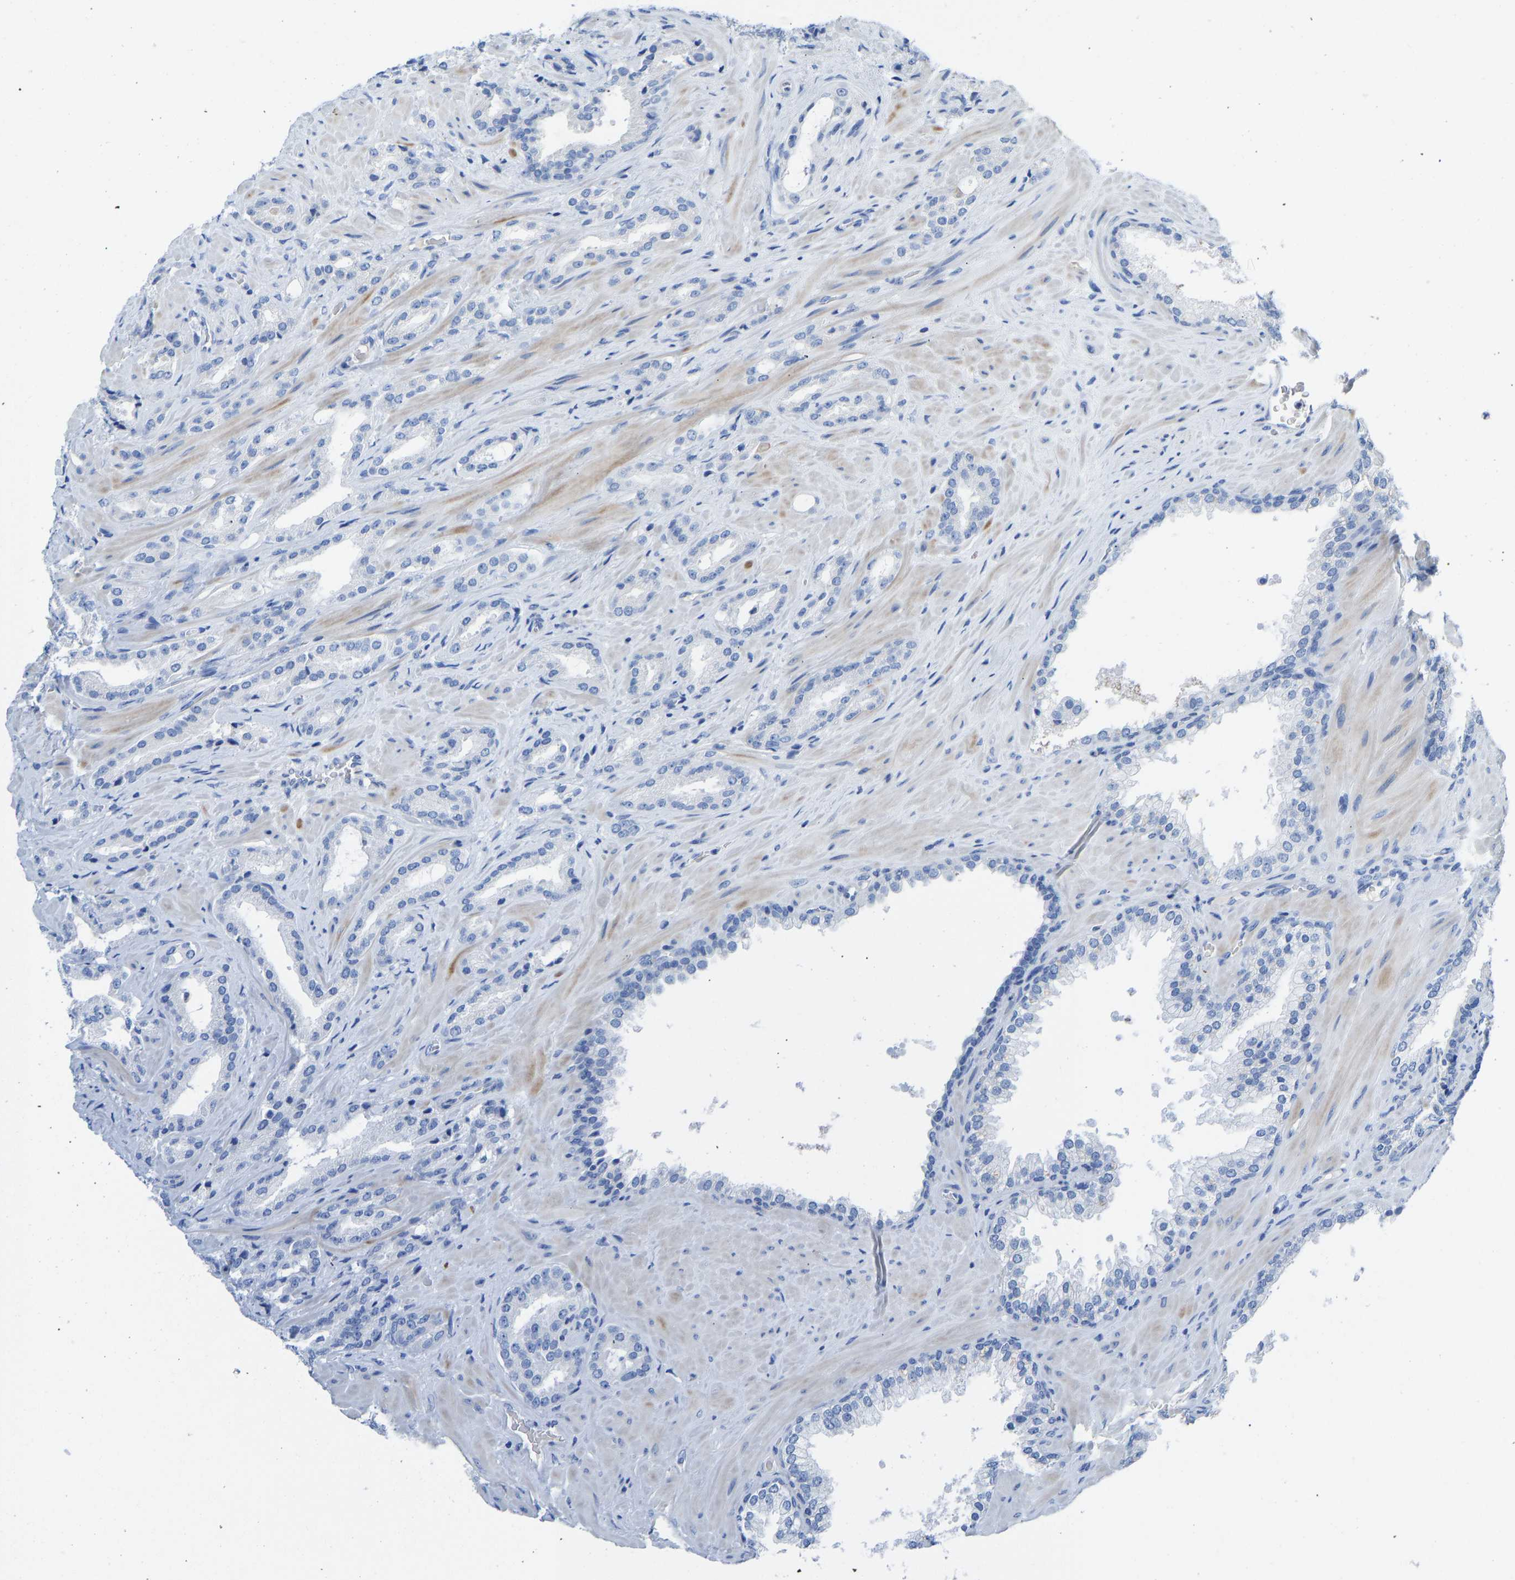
{"staining": {"intensity": "negative", "quantity": "none", "location": "none"}, "tissue": "prostate cancer", "cell_type": "Tumor cells", "image_type": "cancer", "snomed": [{"axis": "morphology", "description": "Adenocarcinoma, High grade"}, {"axis": "topography", "description": "Prostate"}], "caption": "IHC histopathology image of adenocarcinoma (high-grade) (prostate) stained for a protein (brown), which demonstrates no staining in tumor cells. (DAB (3,3'-diaminobenzidine) IHC visualized using brightfield microscopy, high magnification).", "gene": "NKAIN3", "patient": {"sex": "male", "age": 64}}